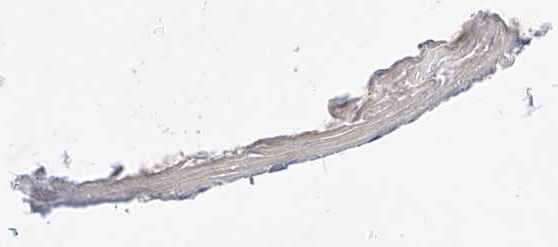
{"staining": {"intensity": "weak", "quantity": "<25%", "location": "cytoplasmic/membranous"}, "tissue": "melanoma", "cell_type": "Tumor cells", "image_type": "cancer", "snomed": [{"axis": "morphology", "description": "Malignant melanoma, NOS"}, {"axis": "topography", "description": "Skin"}], "caption": "The histopathology image shows no staining of tumor cells in melanoma.", "gene": "ZSCAN4", "patient": {"sex": "female", "age": 55}}